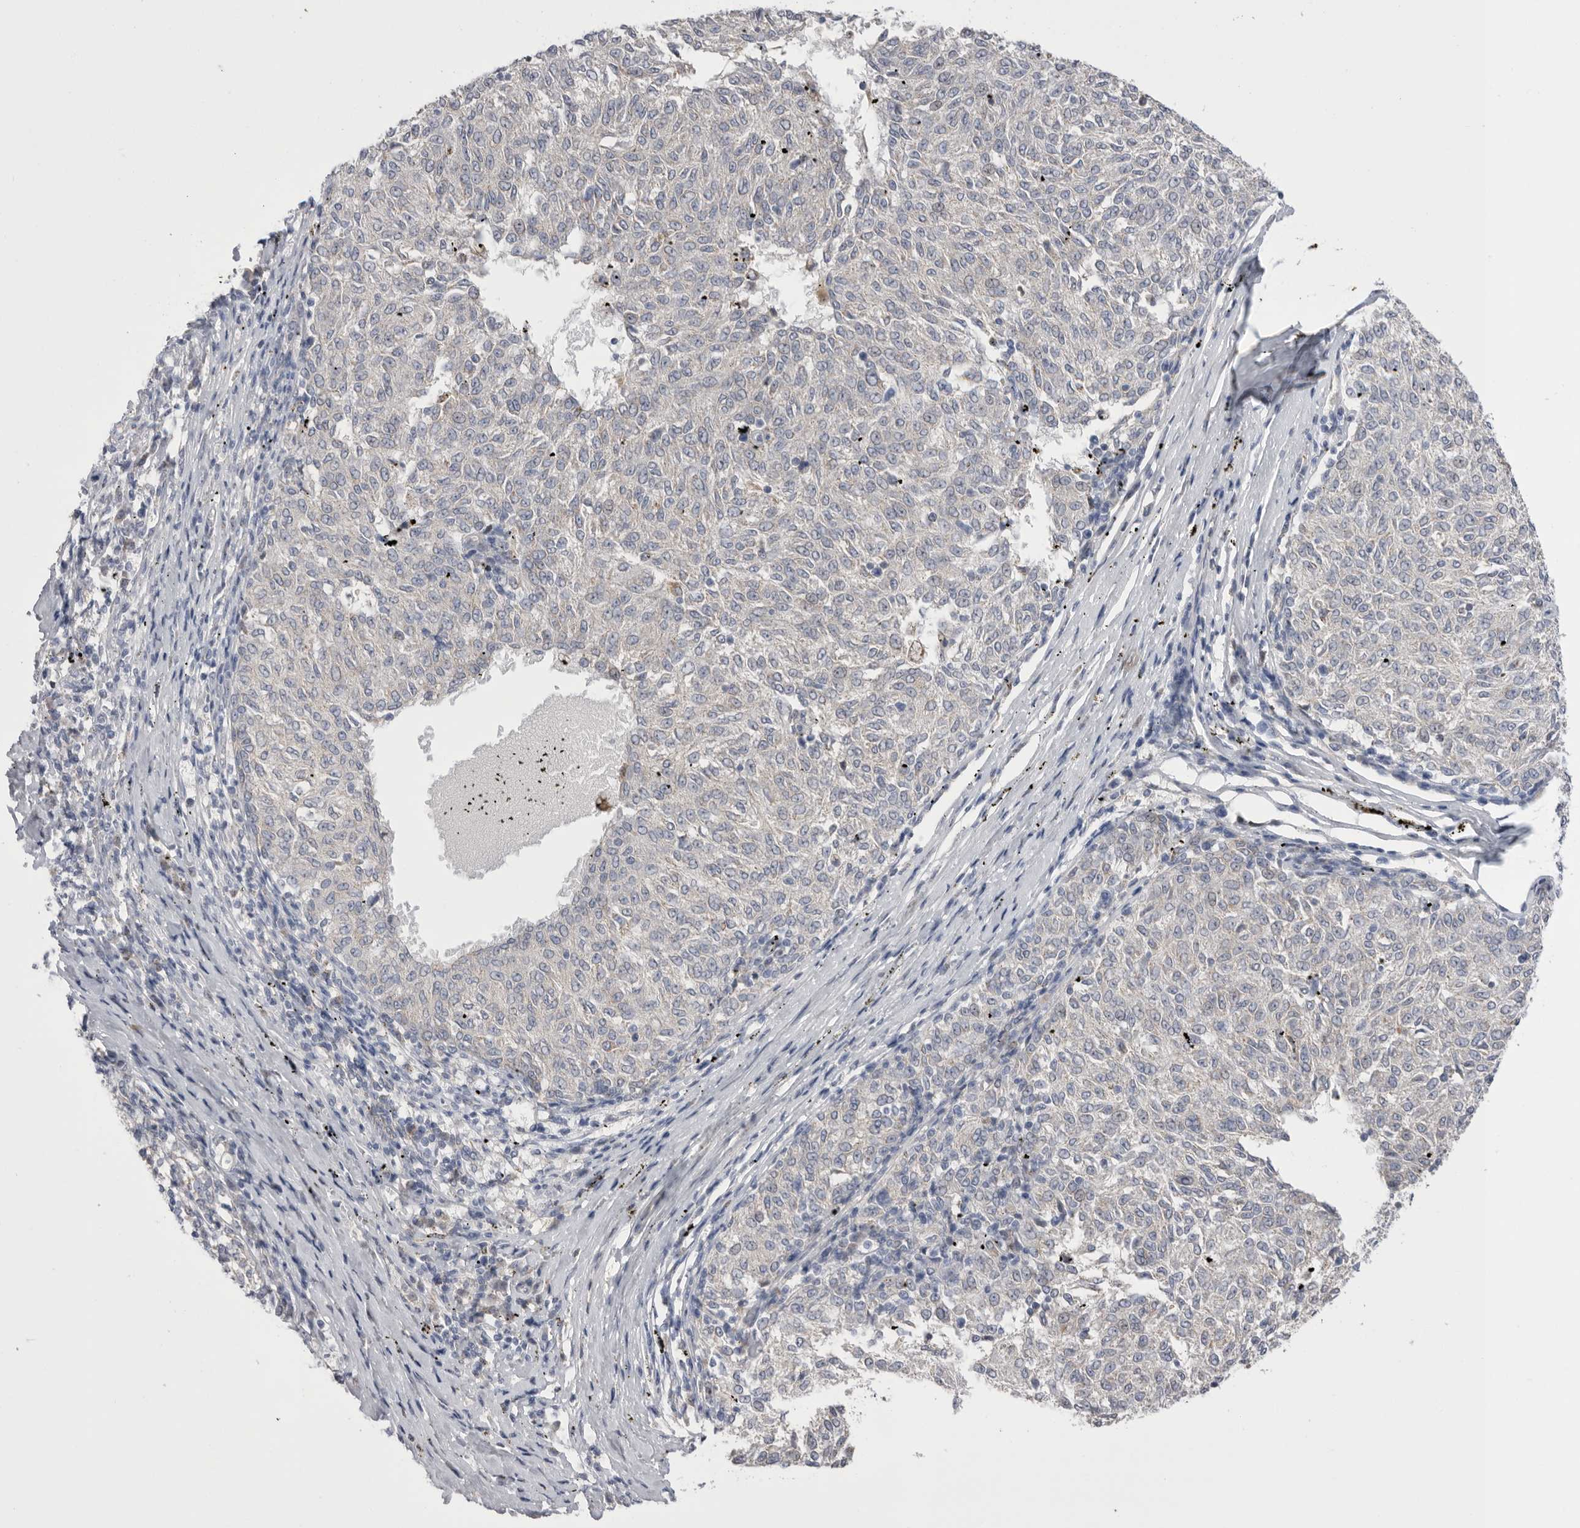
{"staining": {"intensity": "negative", "quantity": "none", "location": "none"}, "tissue": "melanoma", "cell_type": "Tumor cells", "image_type": "cancer", "snomed": [{"axis": "morphology", "description": "Malignant melanoma, NOS"}, {"axis": "topography", "description": "Skin"}], "caption": "Malignant melanoma stained for a protein using immunohistochemistry (IHC) displays no expression tumor cells.", "gene": "CCDC126", "patient": {"sex": "female", "age": 72}}